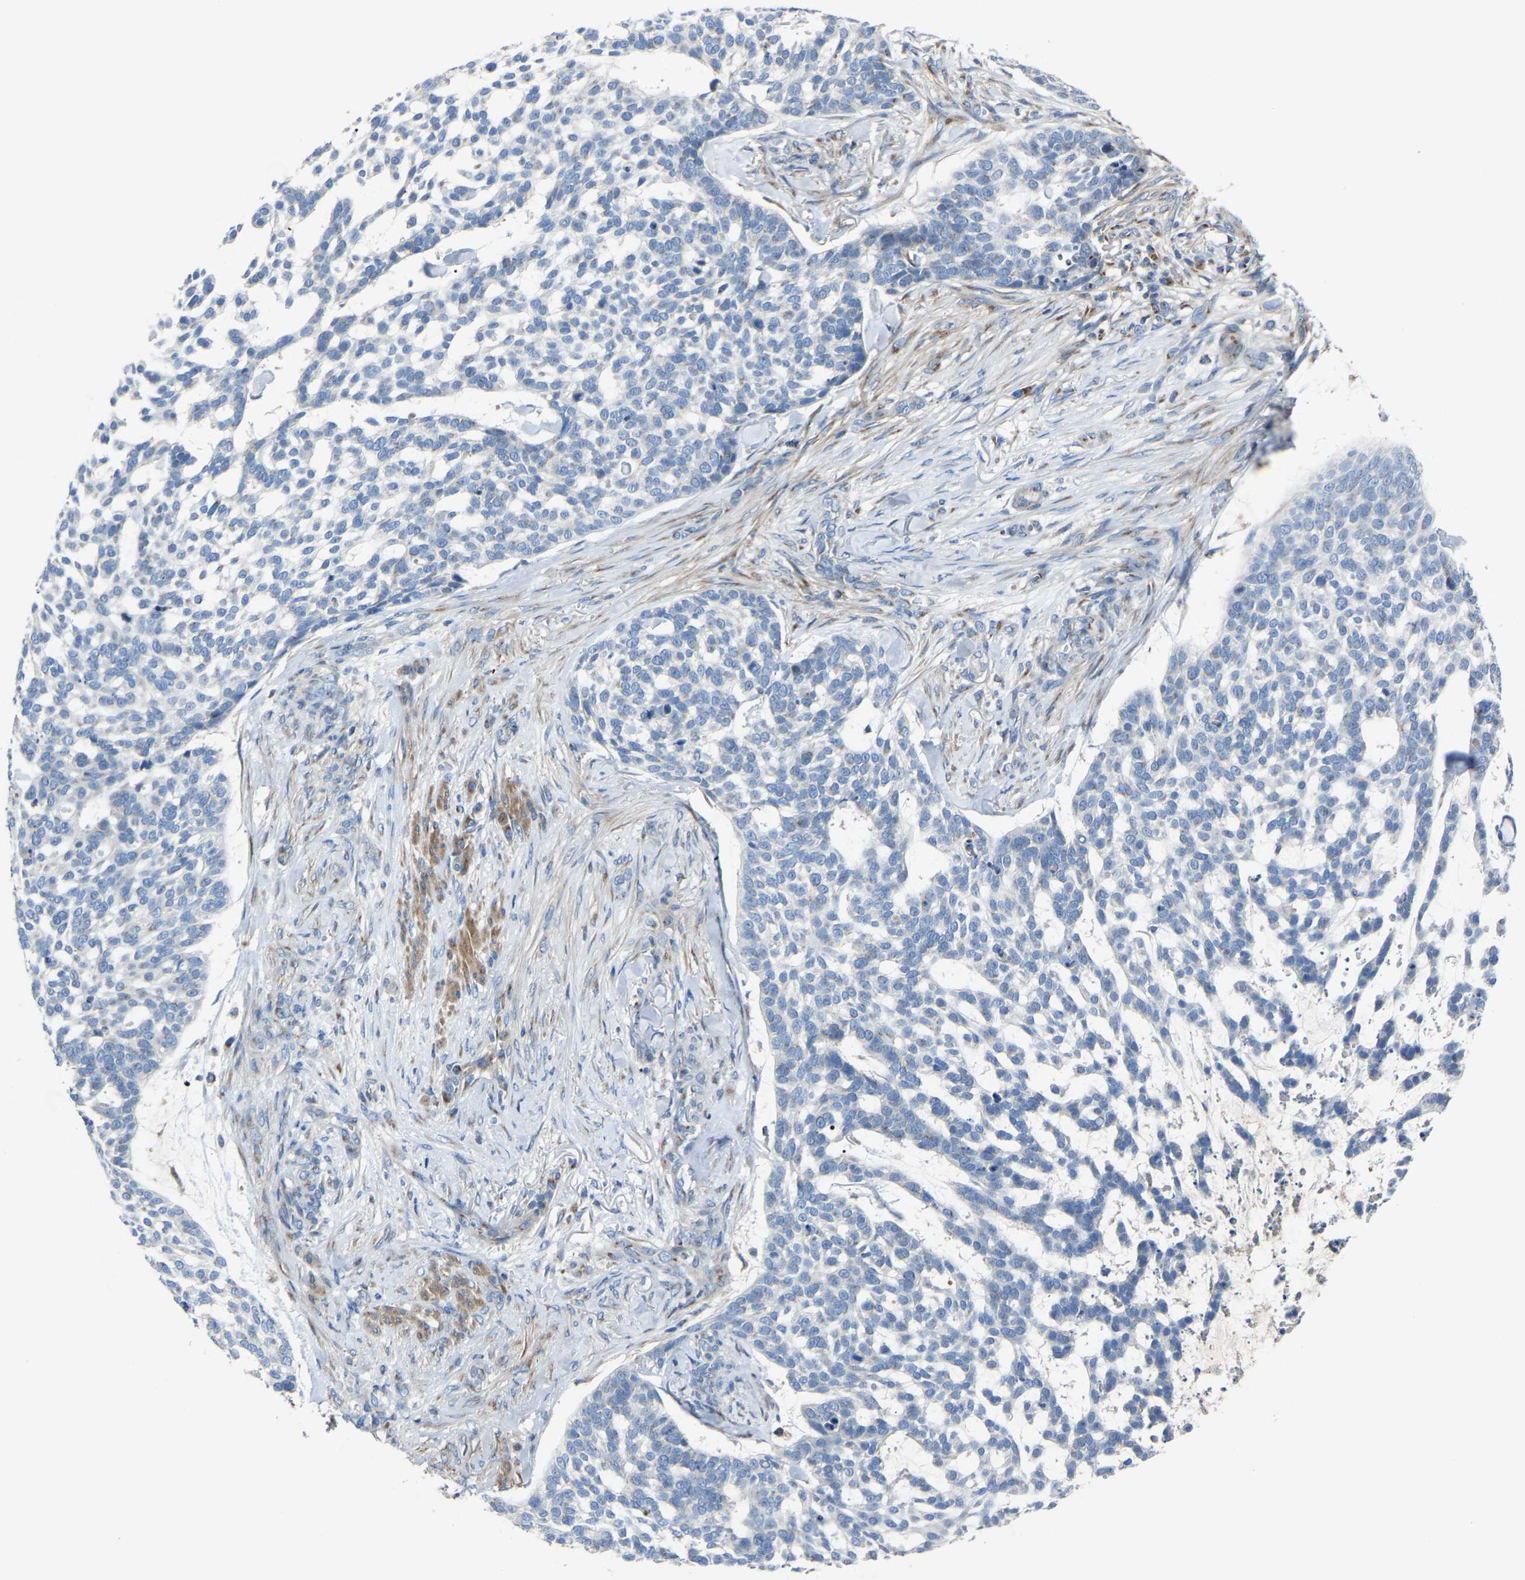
{"staining": {"intensity": "negative", "quantity": "none", "location": "none"}, "tissue": "skin cancer", "cell_type": "Tumor cells", "image_type": "cancer", "snomed": [{"axis": "morphology", "description": "Basal cell carcinoma"}, {"axis": "topography", "description": "Skin"}], "caption": "Basal cell carcinoma (skin) stained for a protein using immunohistochemistry (IHC) displays no staining tumor cells.", "gene": "CANT1", "patient": {"sex": "female", "age": 64}}